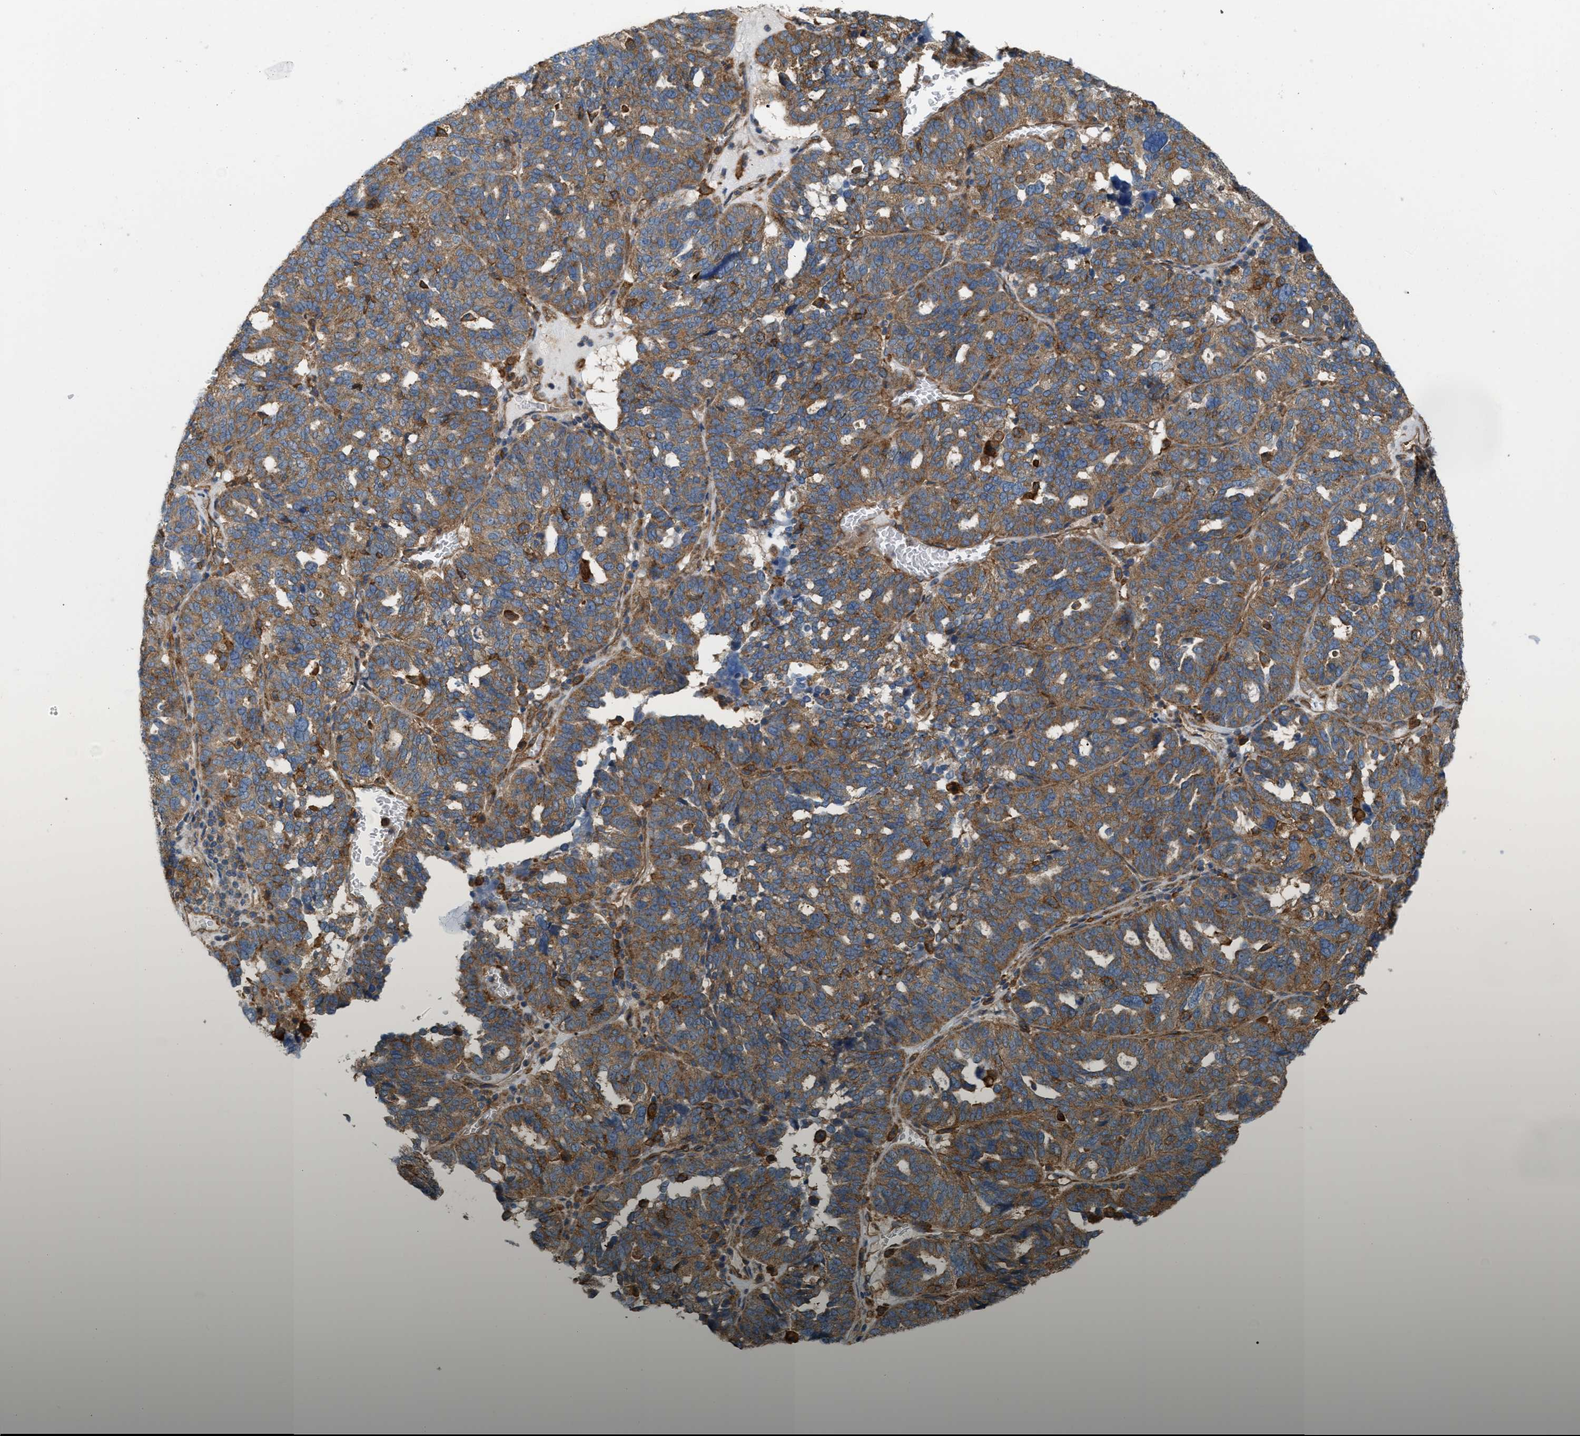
{"staining": {"intensity": "moderate", "quantity": ">75%", "location": "cytoplasmic/membranous"}, "tissue": "ovarian cancer", "cell_type": "Tumor cells", "image_type": "cancer", "snomed": [{"axis": "morphology", "description": "Cystadenocarcinoma, serous, NOS"}, {"axis": "topography", "description": "Ovary"}], "caption": "Tumor cells demonstrate medium levels of moderate cytoplasmic/membranous expression in about >75% of cells in human serous cystadenocarcinoma (ovarian). The protein is stained brown, and the nuclei are stained in blue (DAB IHC with brightfield microscopy, high magnification).", "gene": "PICALM", "patient": {"sex": "female", "age": 59}}